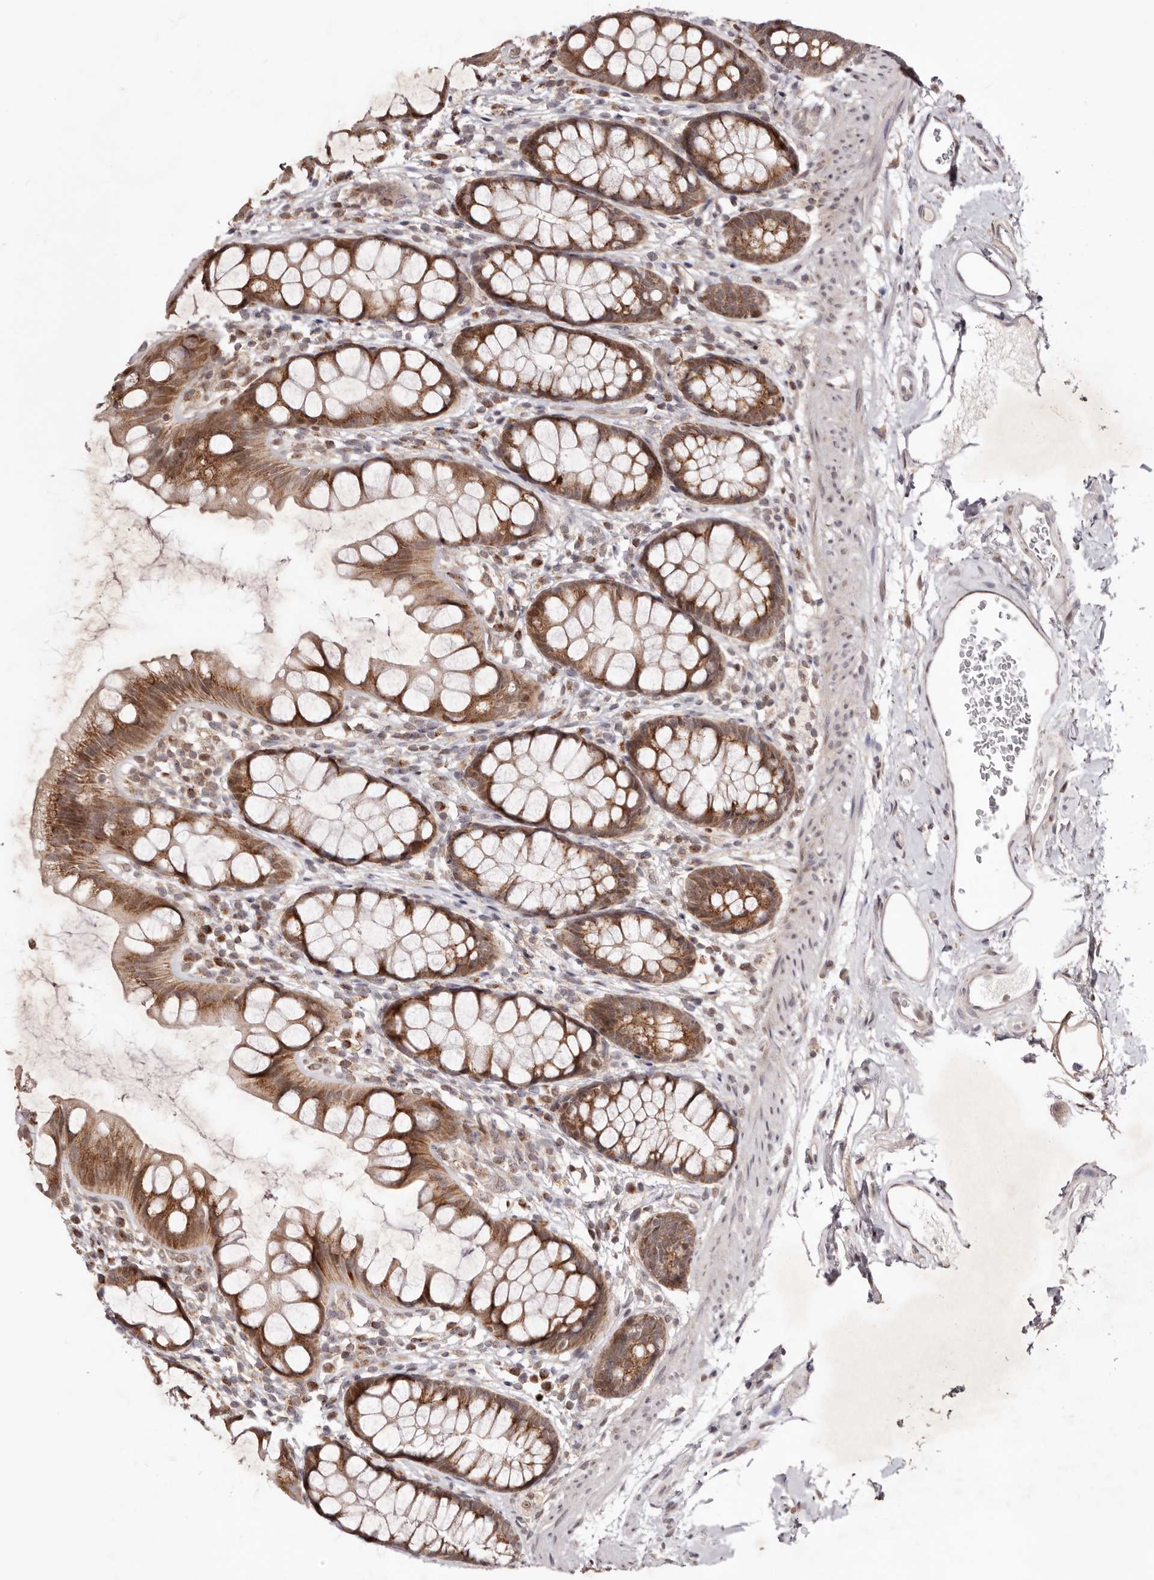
{"staining": {"intensity": "moderate", "quantity": ">75%", "location": "cytoplasmic/membranous"}, "tissue": "rectum", "cell_type": "Glandular cells", "image_type": "normal", "snomed": [{"axis": "morphology", "description": "Normal tissue, NOS"}, {"axis": "topography", "description": "Rectum"}], "caption": "An image showing moderate cytoplasmic/membranous expression in approximately >75% of glandular cells in unremarkable rectum, as visualized by brown immunohistochemical staining.", "gene": "EGR3", "patient": {"sex": "female", "age": 65}}